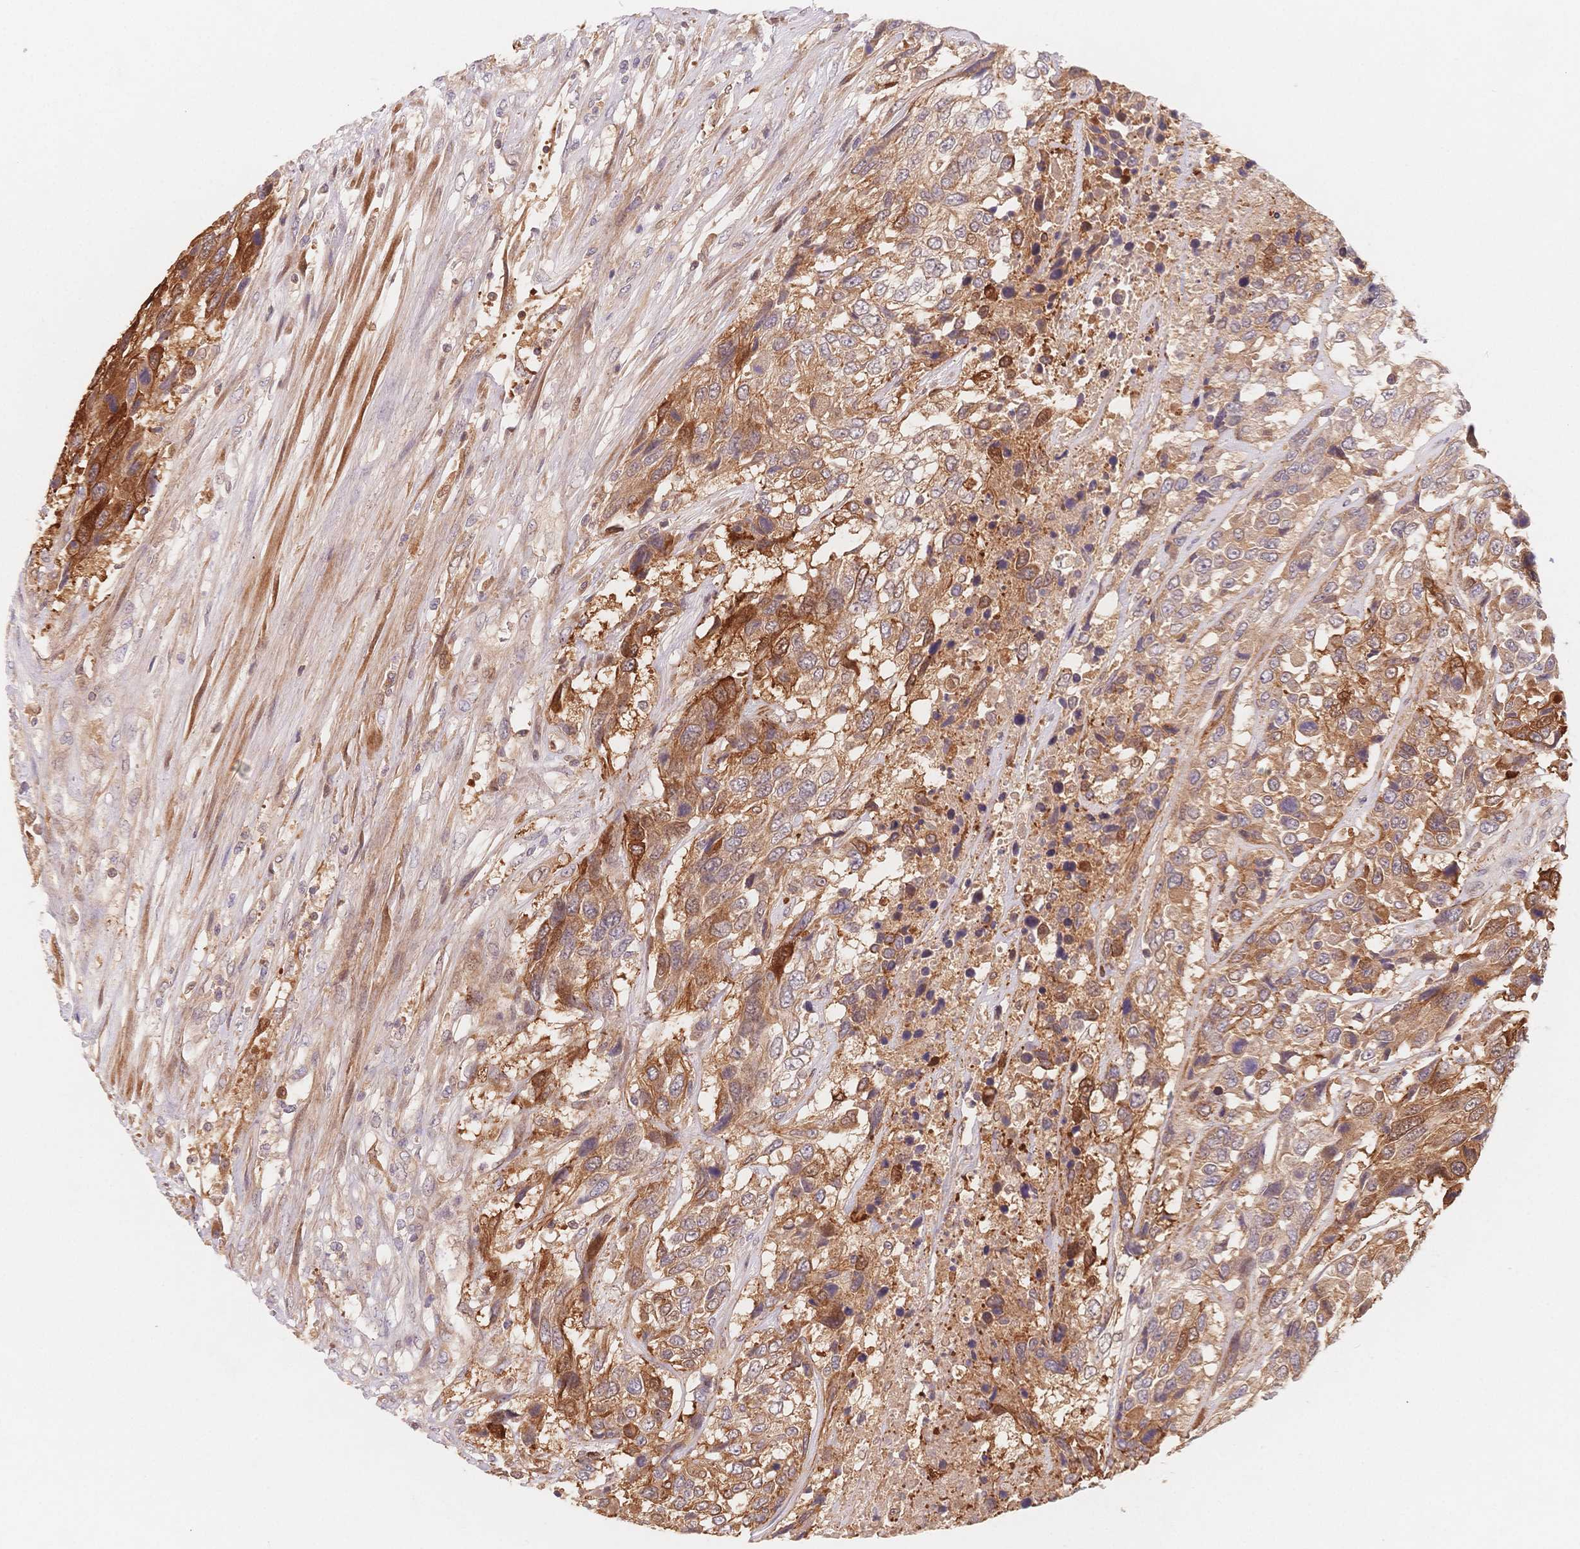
{"staining": {"intensity": "moderate", "quantity": "25%-75%", "location": "cytoplasmic/membranous"}, "tissue": "urothelial cancer", "cell_type": "Tumor cells", "image_type": "cancer", "snomed": [{"axis": "morphology", "description": "Urothelial carcinoma, High grade"}, {"axis": "topography", "description": "Urinary bladder"}], "caption": "Tumor cells exhibit medium levels of moderate cytoplasmic/membranous staining in approximately 25%-75% of cells in human urothelial cancer. (IHC, brightfield microscopy, high magnification).", "gene": "C12orf75", "patient": {"sex": "female", "age": 70}}